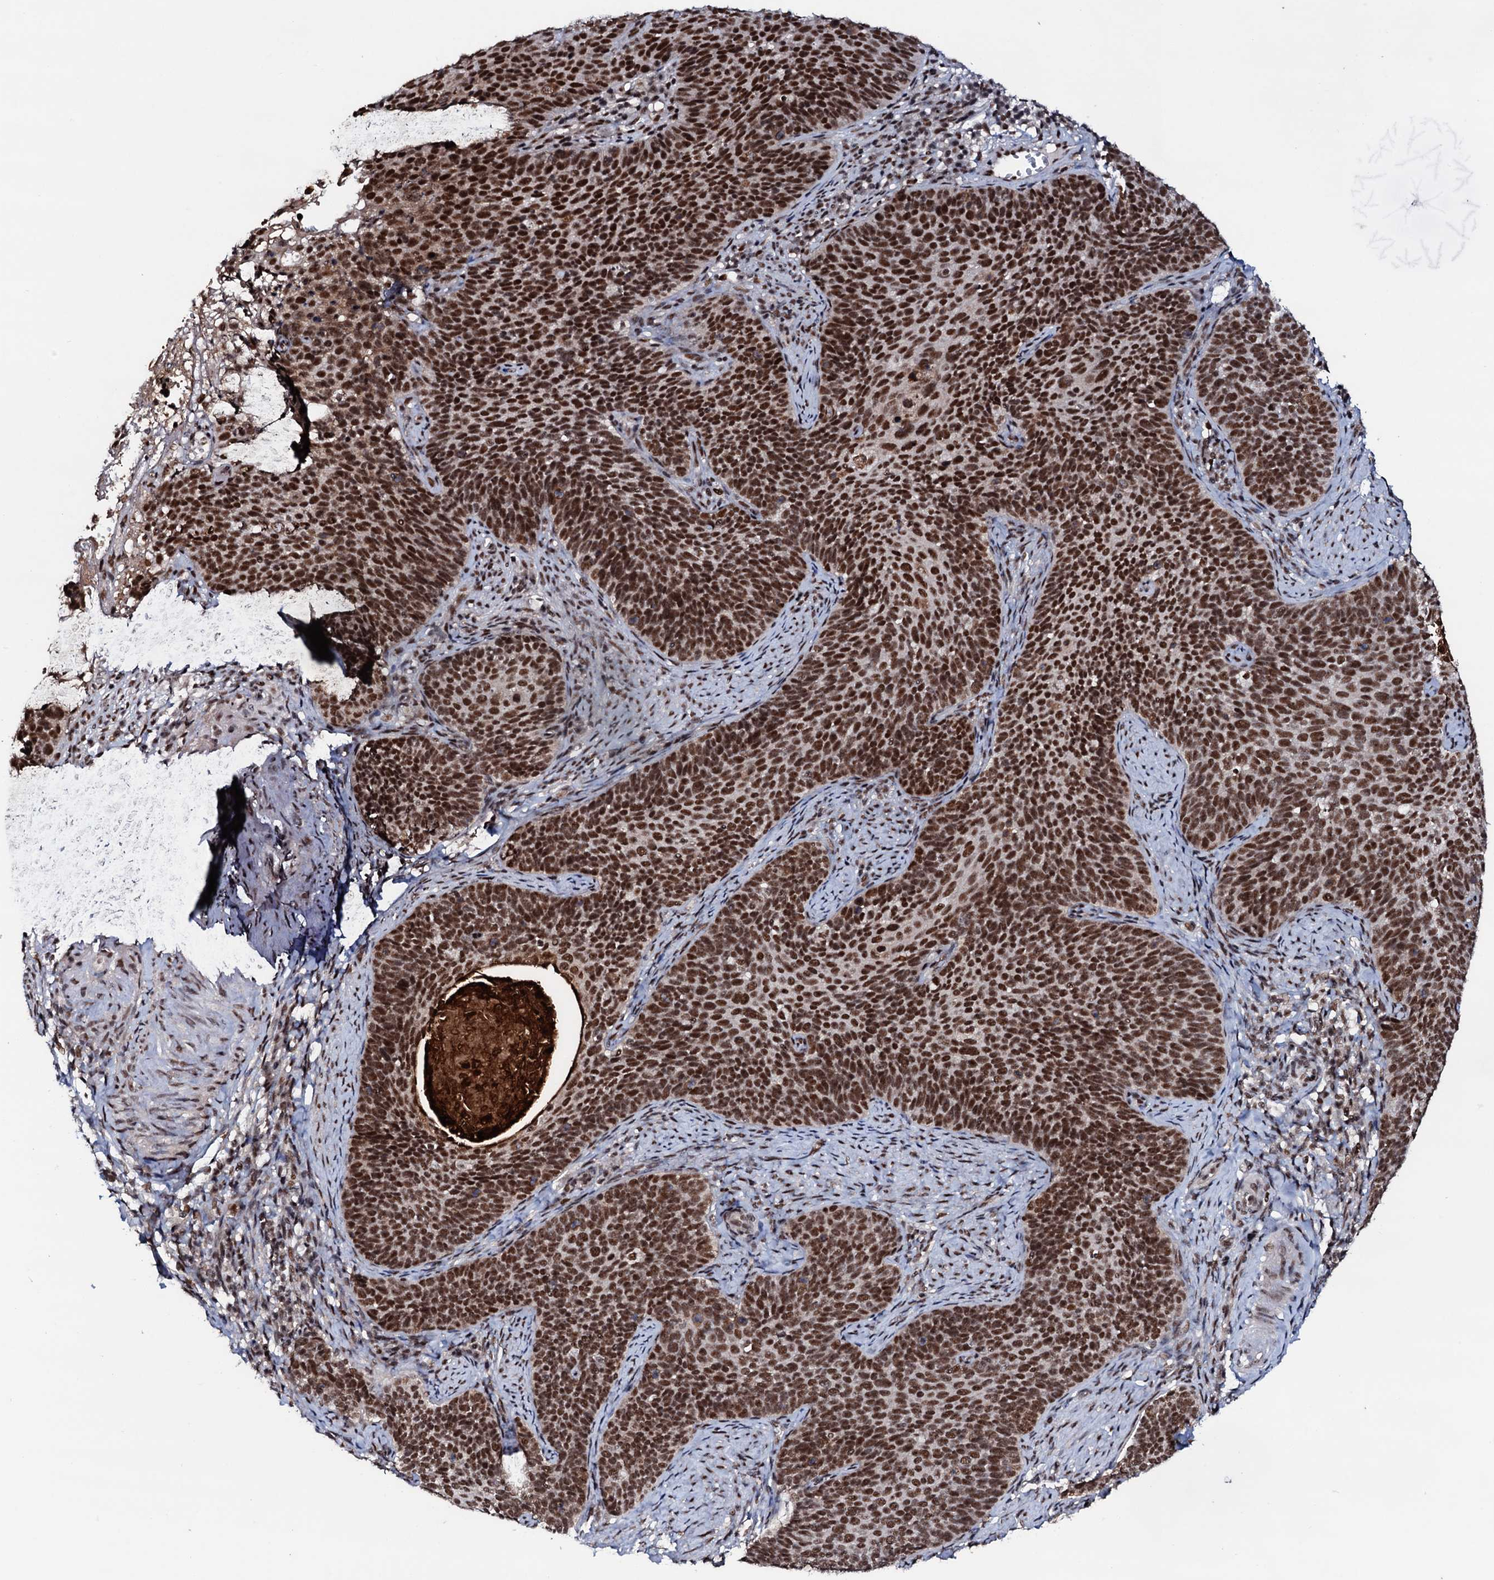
{"staining": {"intensity": "strong", "quantity": ">75%", "location": "nuclear"}, "tissue": "cervical cancer", "cell_type": "Tumor cells", "image_type": "cancer", "snomed": [{"axis": "morphology", "description": "Normal tissue, NOS"}, {"axis": "morphology", "description": "Squamous cell carcinoma, NOS"}, {"axis": "topography", "description": "Cervix"}], "caption": "A micrograph of squamous cell carcinoma (cervical) stained for a protein shows strong nuclear brown staining in tumor cells.", "gene": "PRPF18", "patient": {"sex": "female", "age": 39}}